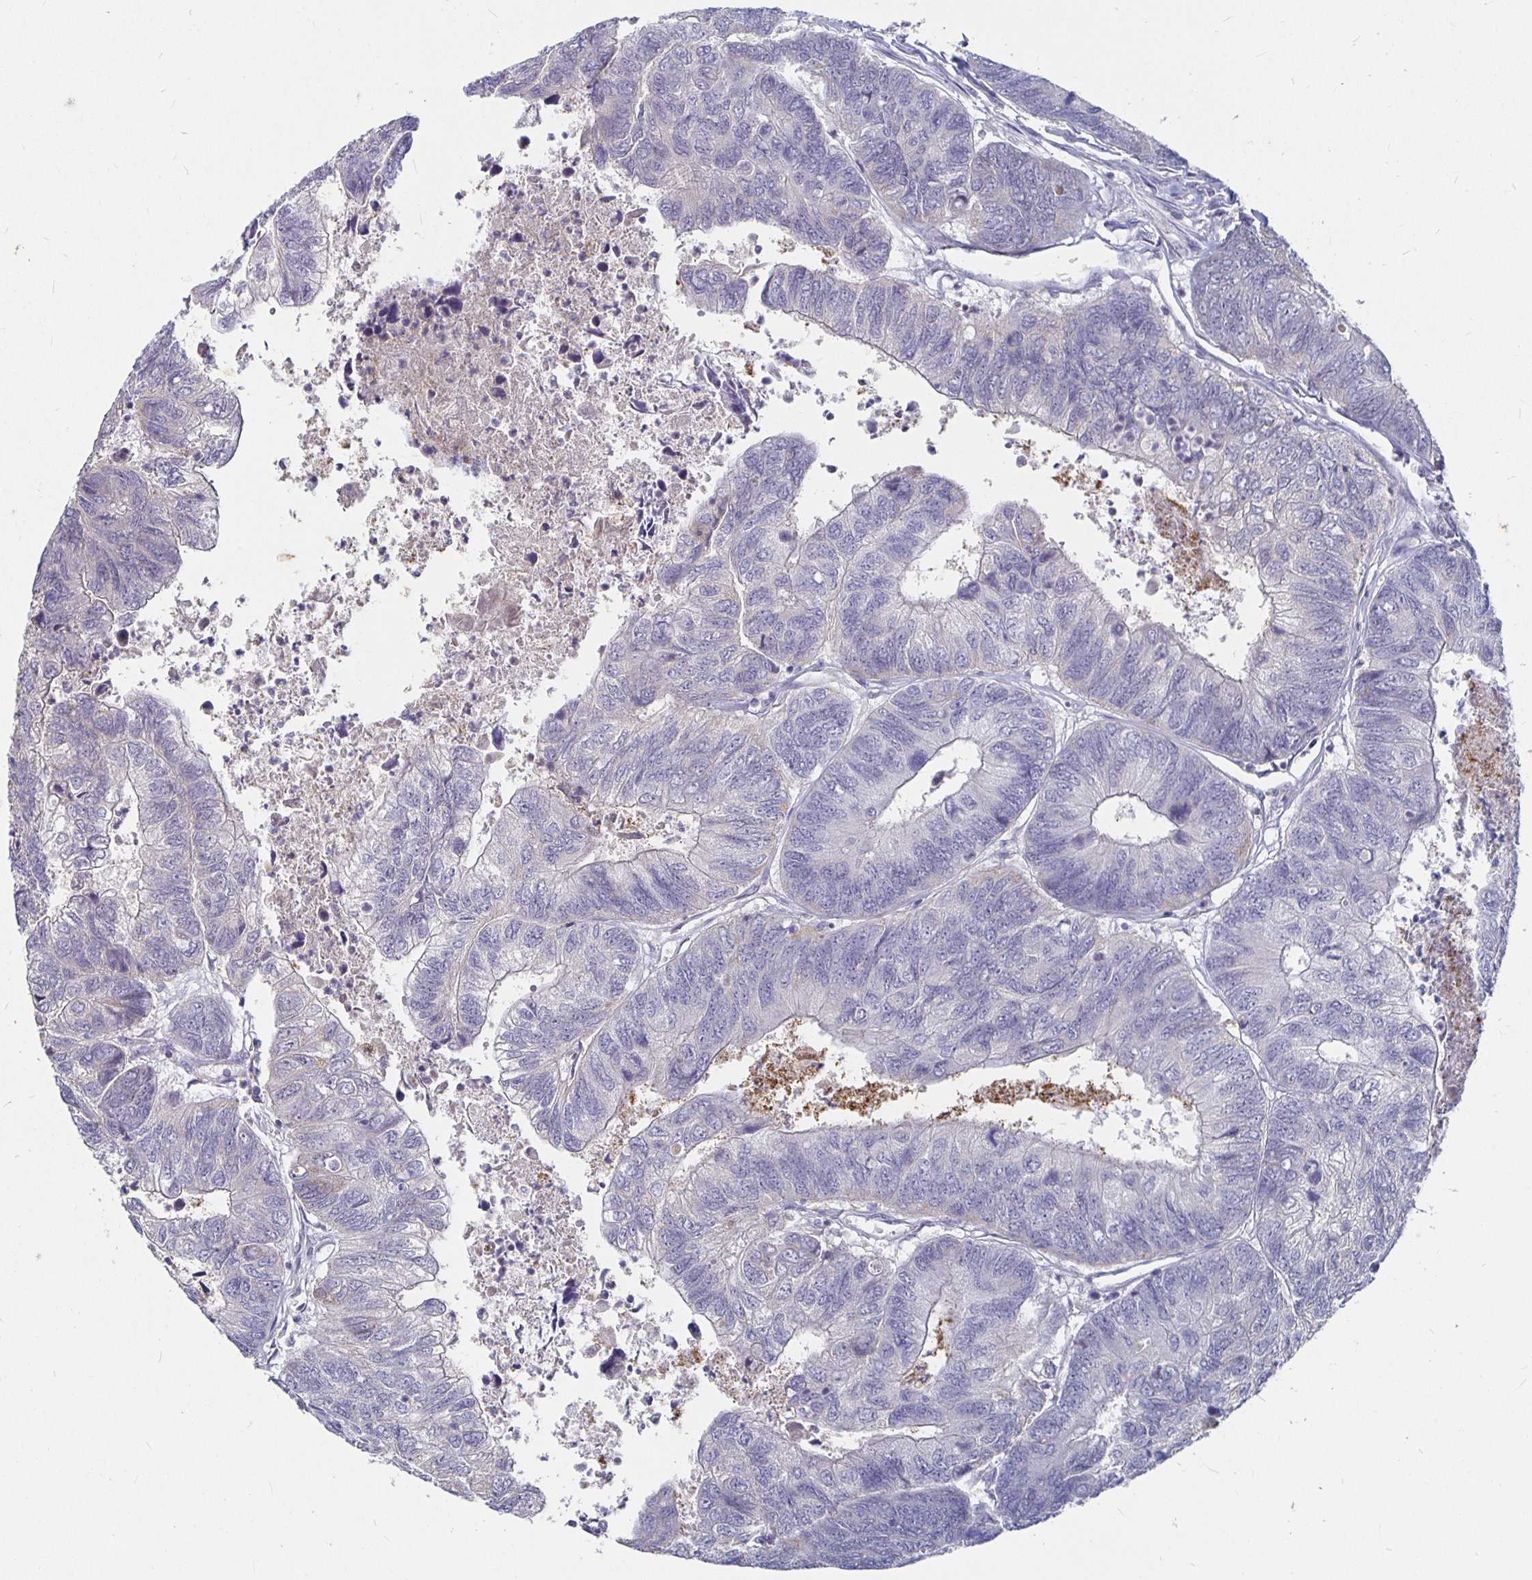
{"staining": {"intensity": "negative", "quantity": "none", "location": "none"}, "tissue": "colorectal cancer", "cell_type": "Tumor cells", "image_type": "cancer", "snomed": [{"axis": "morphology", "description": "Adenocarcinoma, NOS"}, {"axis": "topography", "description": "Colon"}], "caption": "Immunohistochemistry histopathology image of neoplastic tissue: human colorectal adenocarcinoma stained with DAB (3,3'-diaminobenzidine) demonstrates no significant protein staining in tumor cells.", "gene": "RNF144B", "patient": {"sex": "female", "age": 67}}